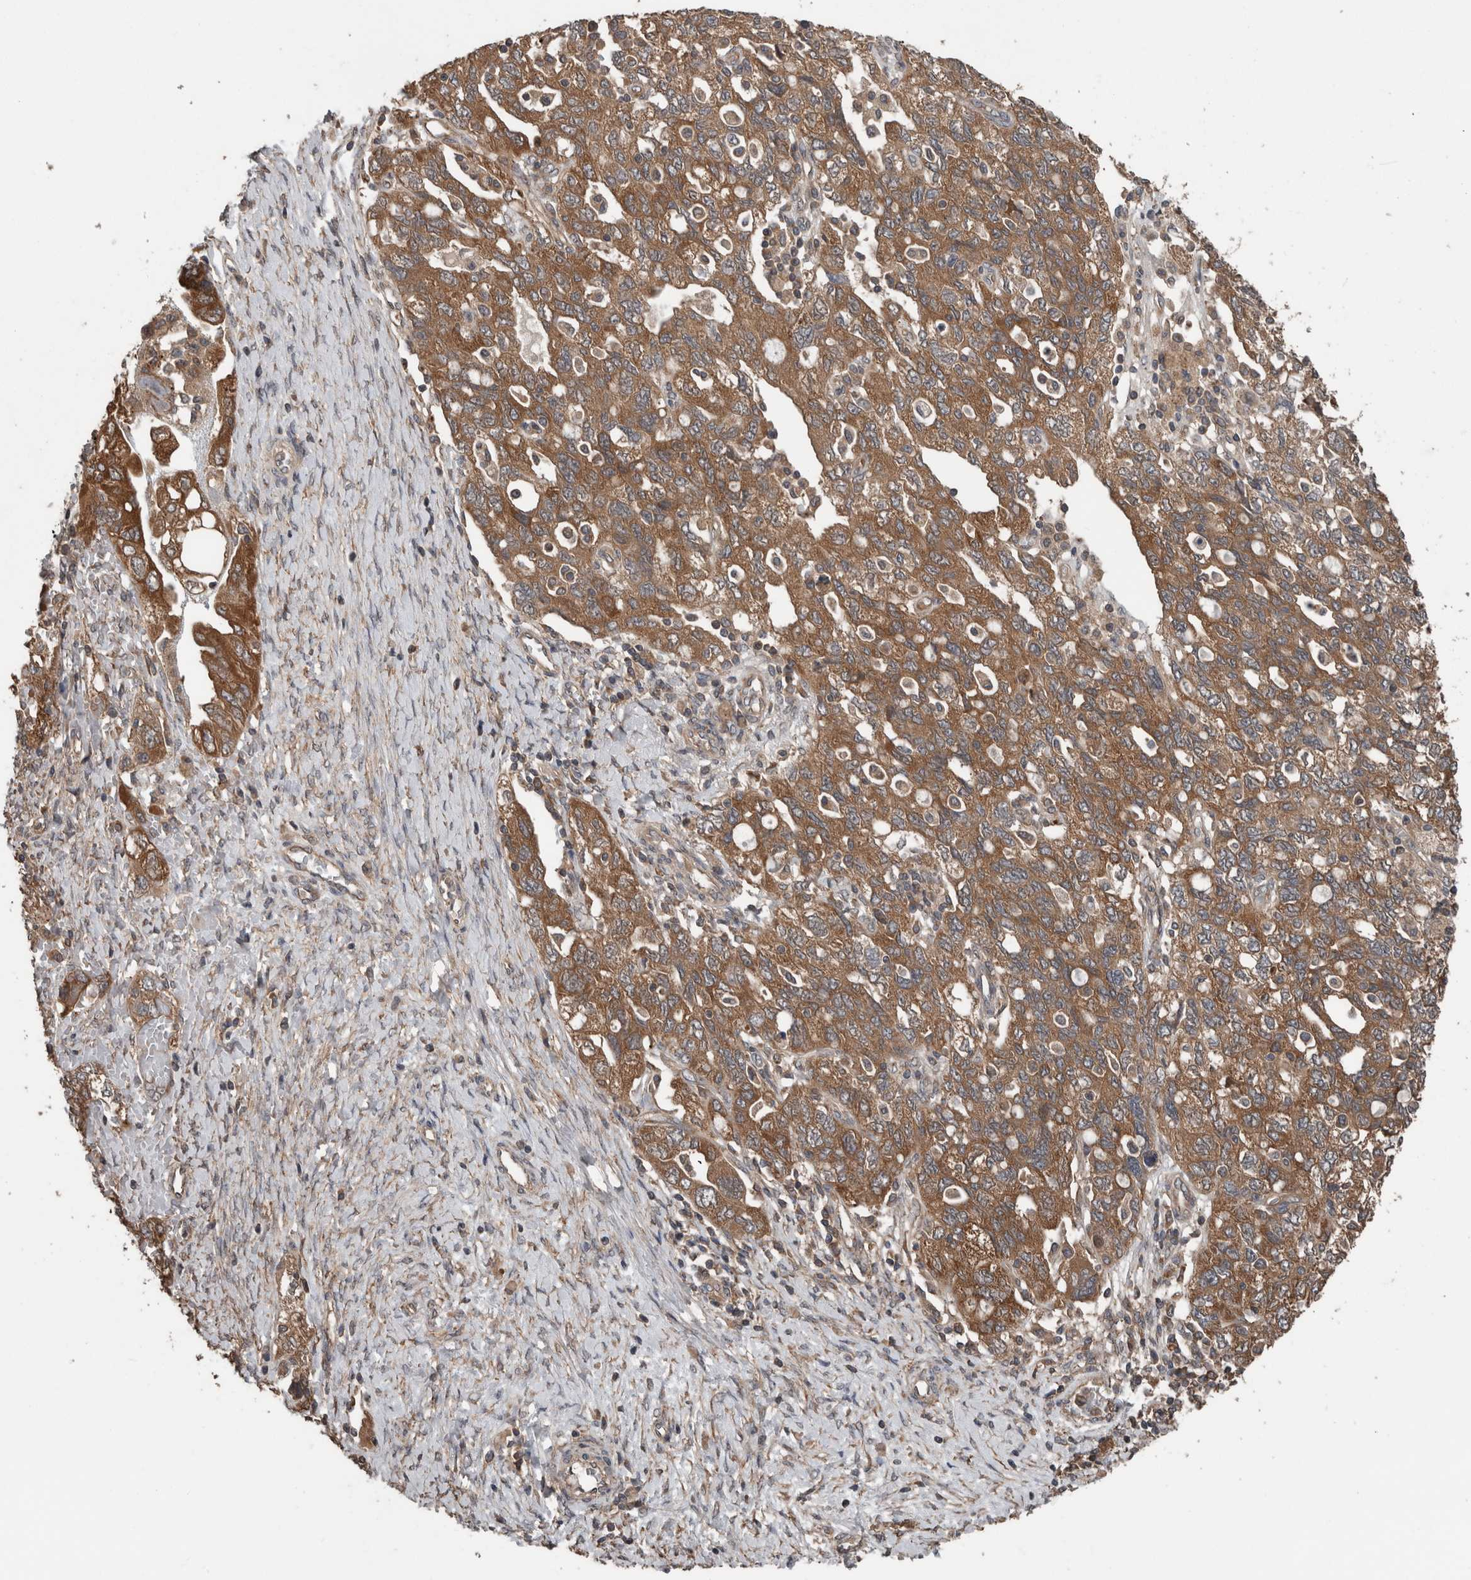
{"staining": {"intensity": "moderate", "quantity": ">75%", "location": "cytoplasmic/membranous"}, "tissue": "ovarian cancer", "cell_type": "Tumor cells", "image_type": "cancer", "snomed": [{"axis": "morphology", "description": "Carcinoma, NOS"}, {"axis": "morphology", "description": "Cystadenocarcinoma, serous, NOS"}, {"axis": "topography", "description": "Ovary"}], "caption": "A photomicrograph of ovarian cancer stained for a protein displays moderate cytoplasmic/membranous brown staining in tumor cells.", "gene": "RIOK3", "patient": {"sex": "female", "age": 69}}